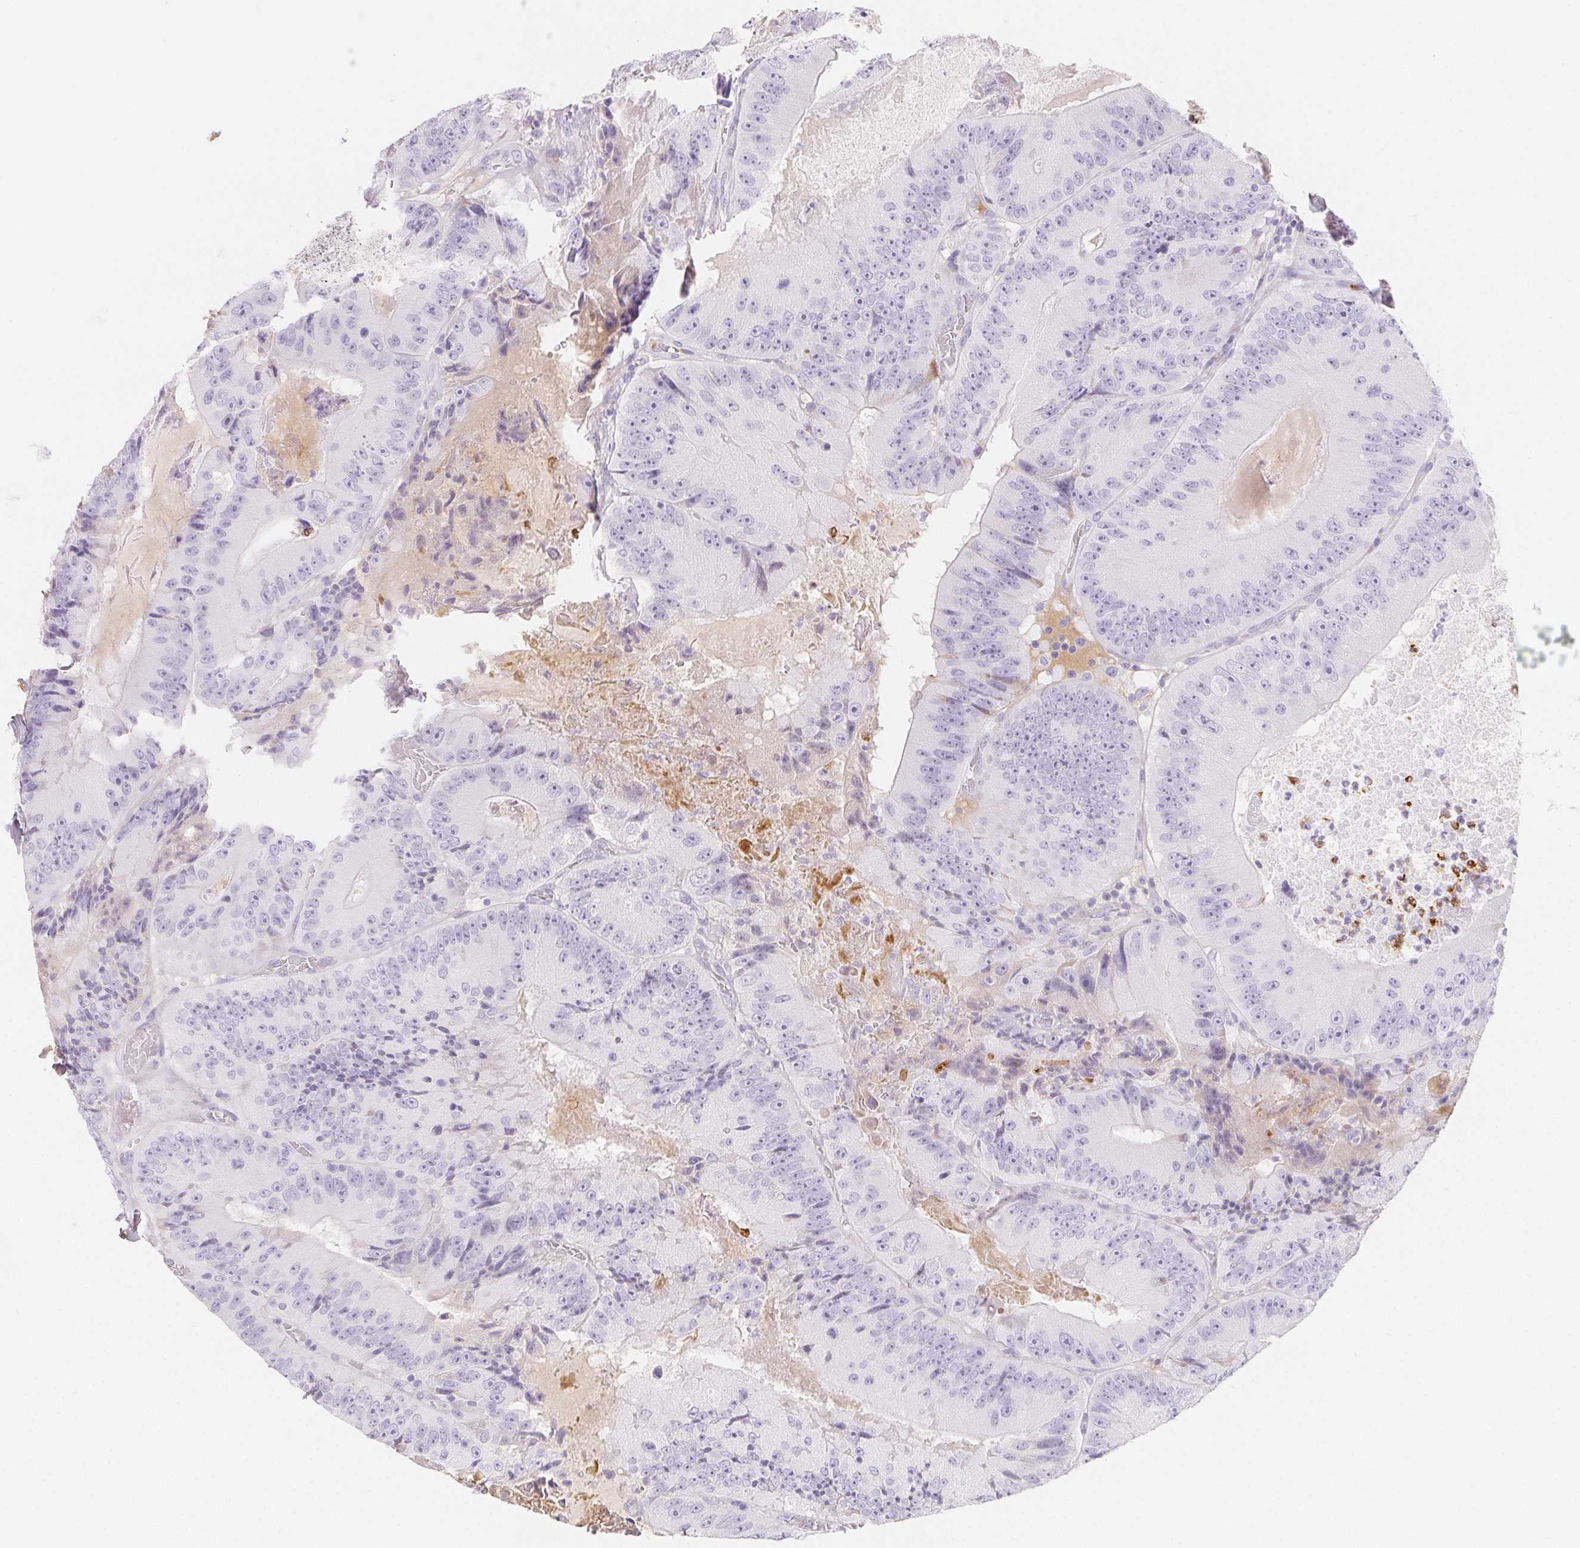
{"staining": {"intensity": "negative", "quantity": "none", "location": "none"}, "tissue": "colorectal cancer", "cell_type": "Tumor cells", "image_type": "cancer", "snomed": [{"axis": "morphology", "description": "Adenocarcinoma, NOS"}, {"axis": "topography", "description": "Colon"}], "caption": "Immunohistochemistry of colorectal cancer (adenocarcinoma) demonstrates no positivity in tumor cells.", "gene": "ITIH2", "patient": {"sex": "female", "age": 86}}